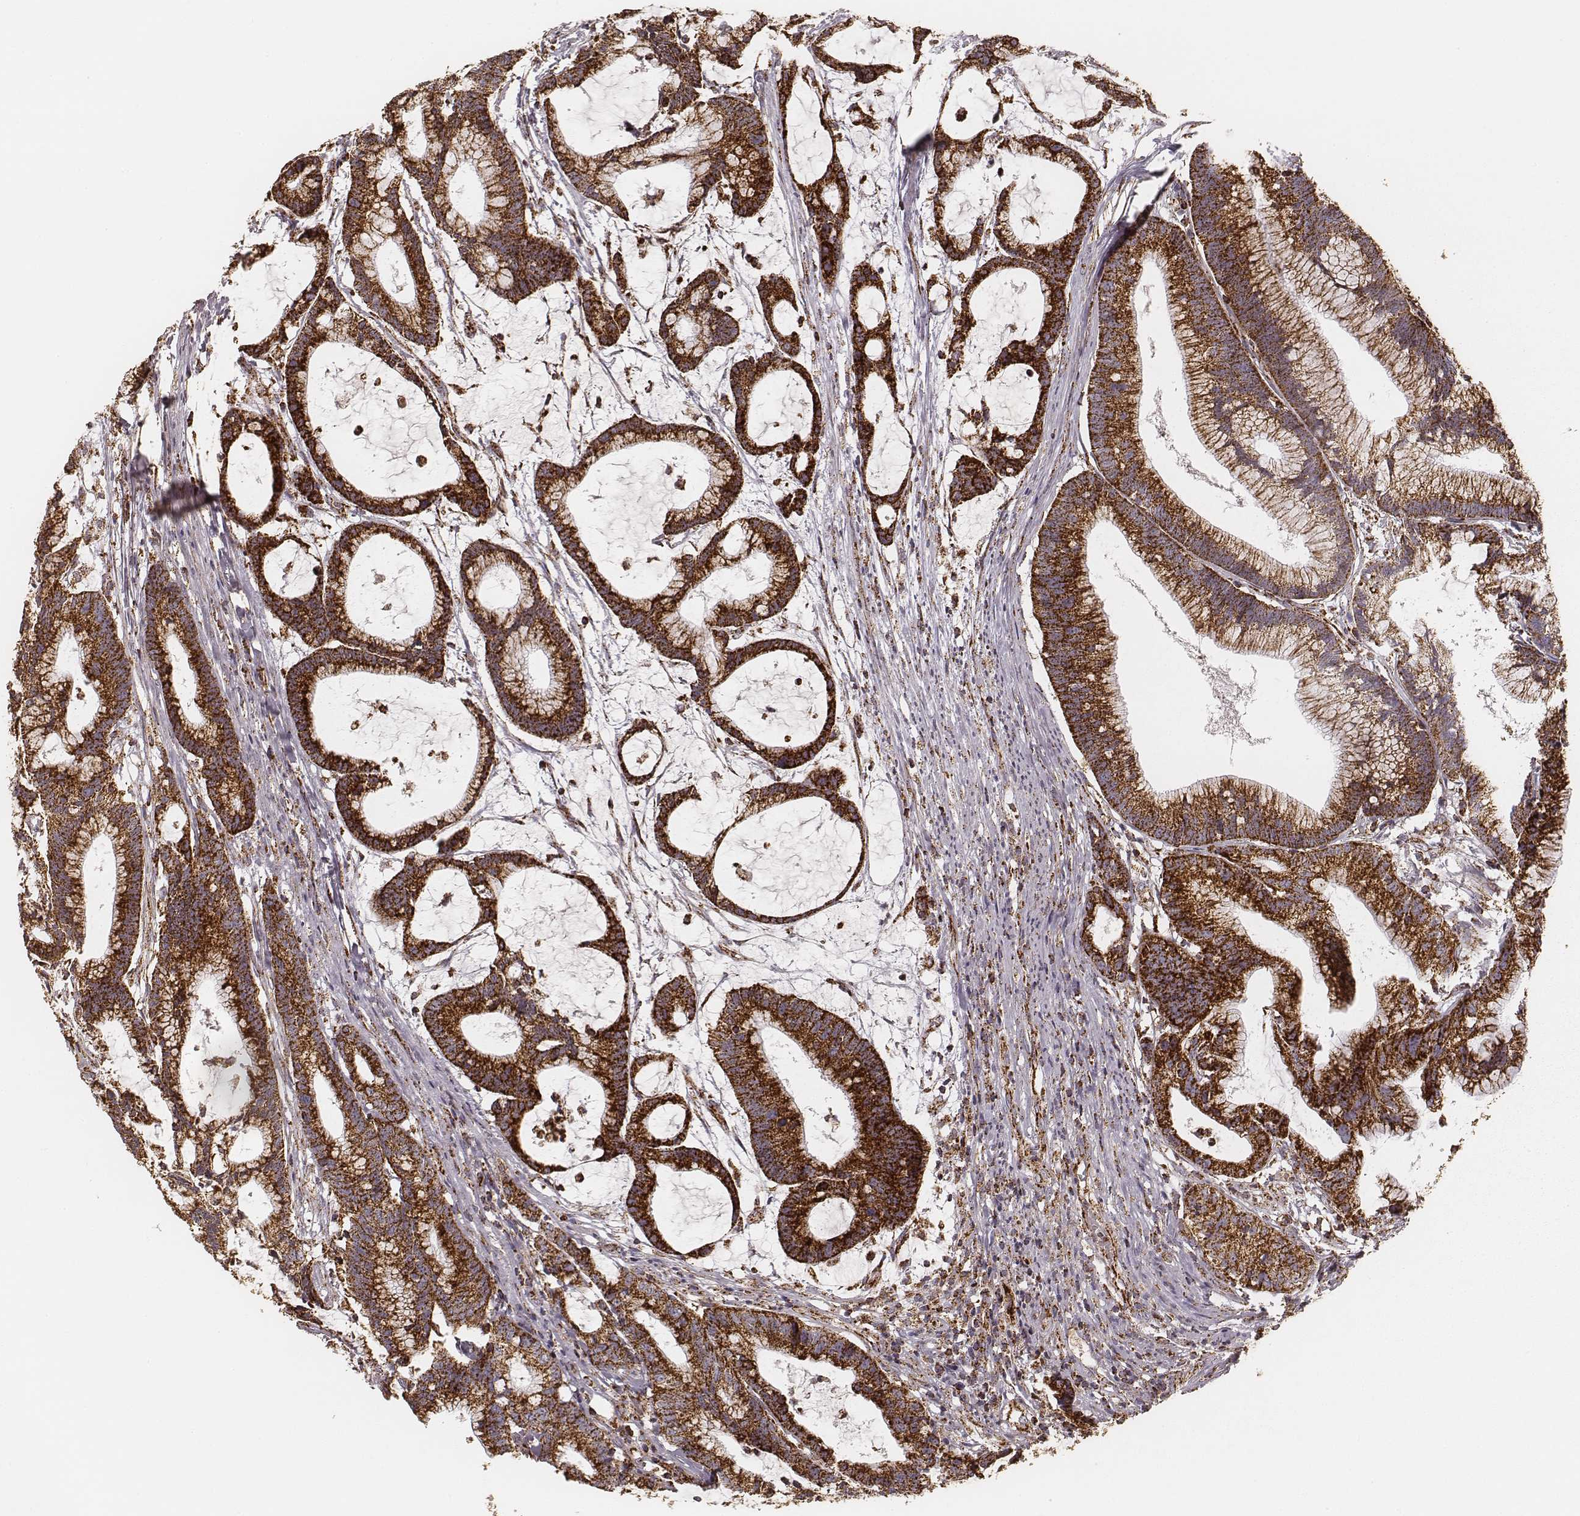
{"staining": {"intensity": "strong", "quantity": ">75%", "location": "cytoplasmic/membranous"}, "tissue": "colorectal cancer", "cell_type": "Tumor cells", "image_type": "cancer", "snomed": [{"axis": "morphology", "description": "Adenocarcinoma, NOS"}, {"axis": "topography", "description": "Colon"}], "caption": "High-magnification brightfield microscopy of colorectal cancer (adenocarcinoma) stained with DAB (3,3'-diaminobenzidine) (brown) and counterstained with hematoxylin (blue). tumor cells exhibit strong cytoplasmic/membranous expression is identified in about>75% of cells.", "gene": "CS", "patient": {"sex": "female", "age": 78}}